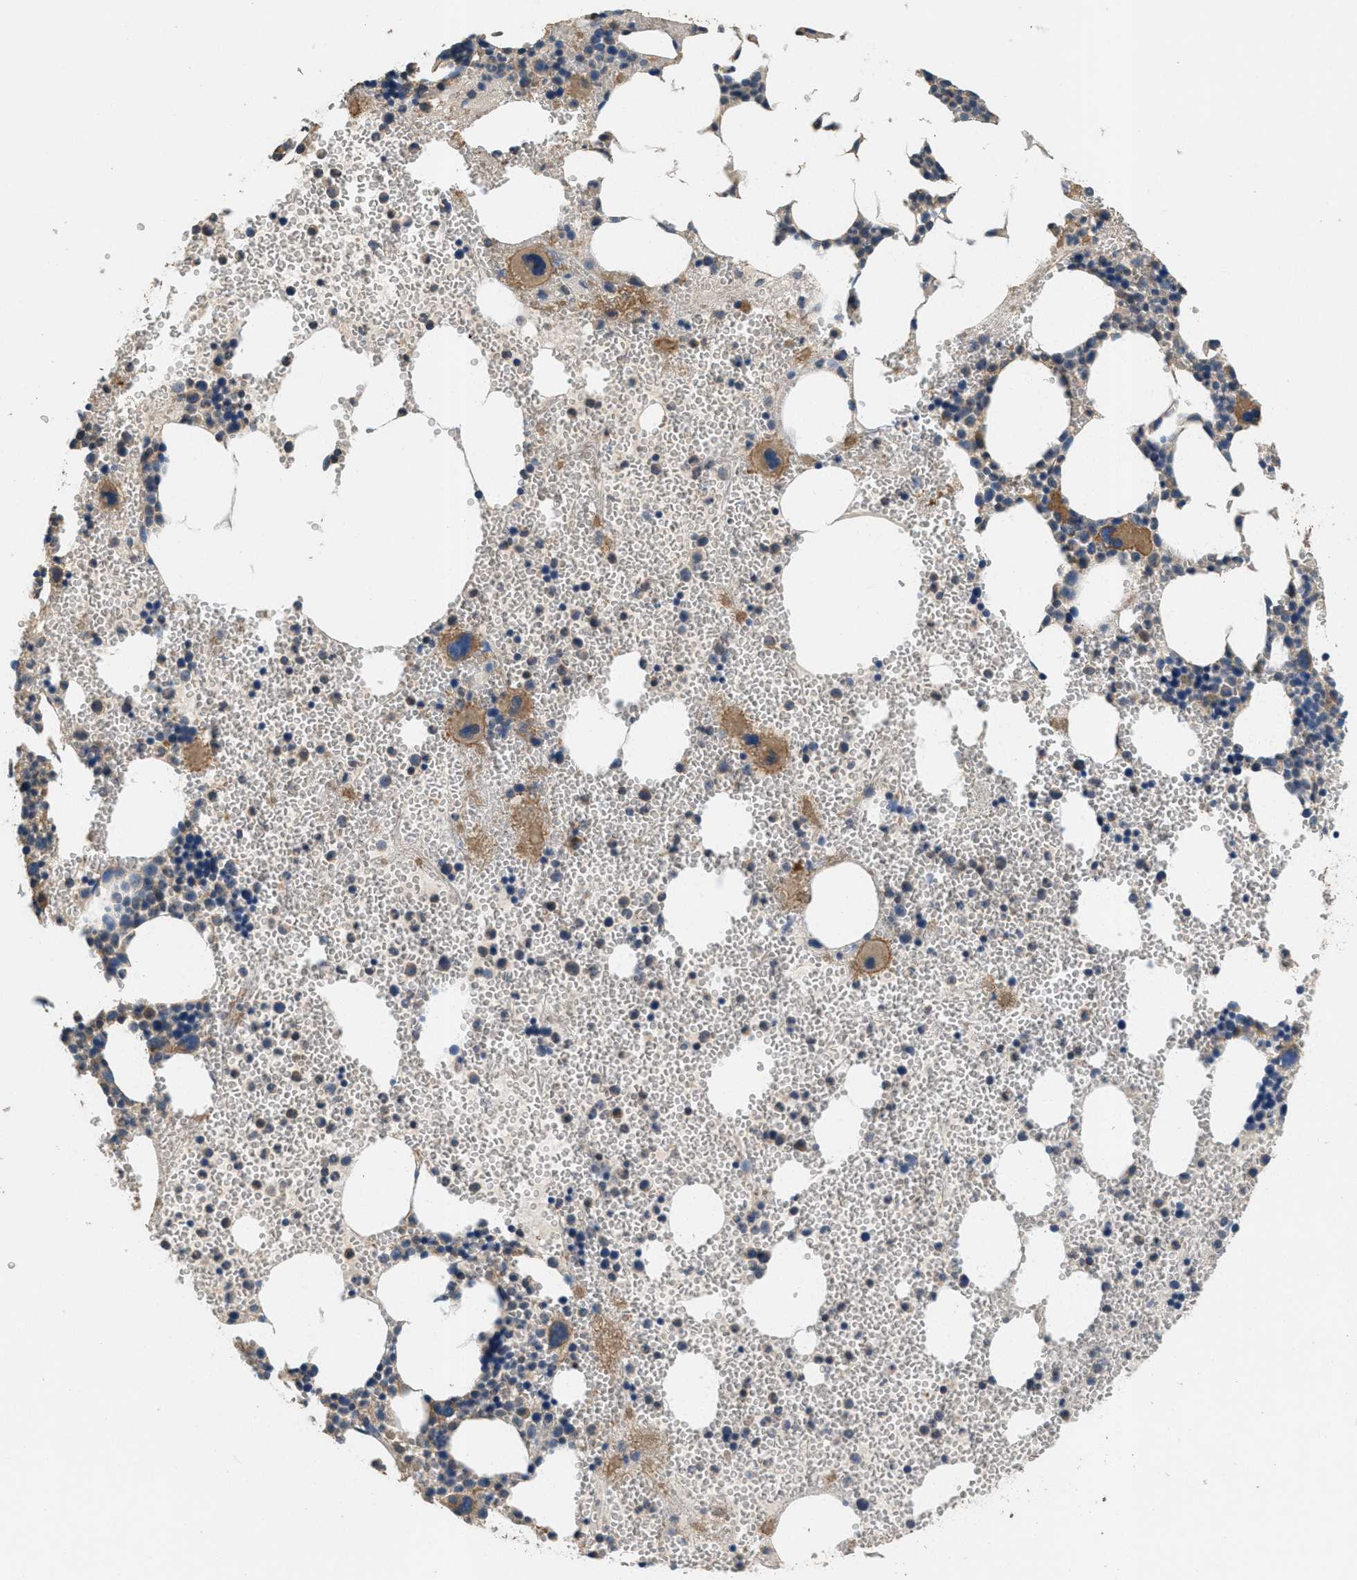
{"staining": {"intensity": "moderate", "quantity": "25%-75%", "location": "cytoplasmic/membranous"}, "tissue": "bone marrow", "cell_type": "Hematopoietic cells", "image_type": "normal", "snomed": [{"axis": "morphology", "description": "Normal tissue, NOS"}, {"axis": "morphology", "description": "Inflammation, NOS"}, {"axis": "topography", "description": "Bone marrow"}], "caption": "Immunohistochemical staining of normal bone marrow displays 25%-75% levels of moderate cytoplasmic/membranous protein positivity in about 25%-75% of hematopoietic cells.", "gene": "THBS2", "patient": {"sex": "female", "age": 17}}